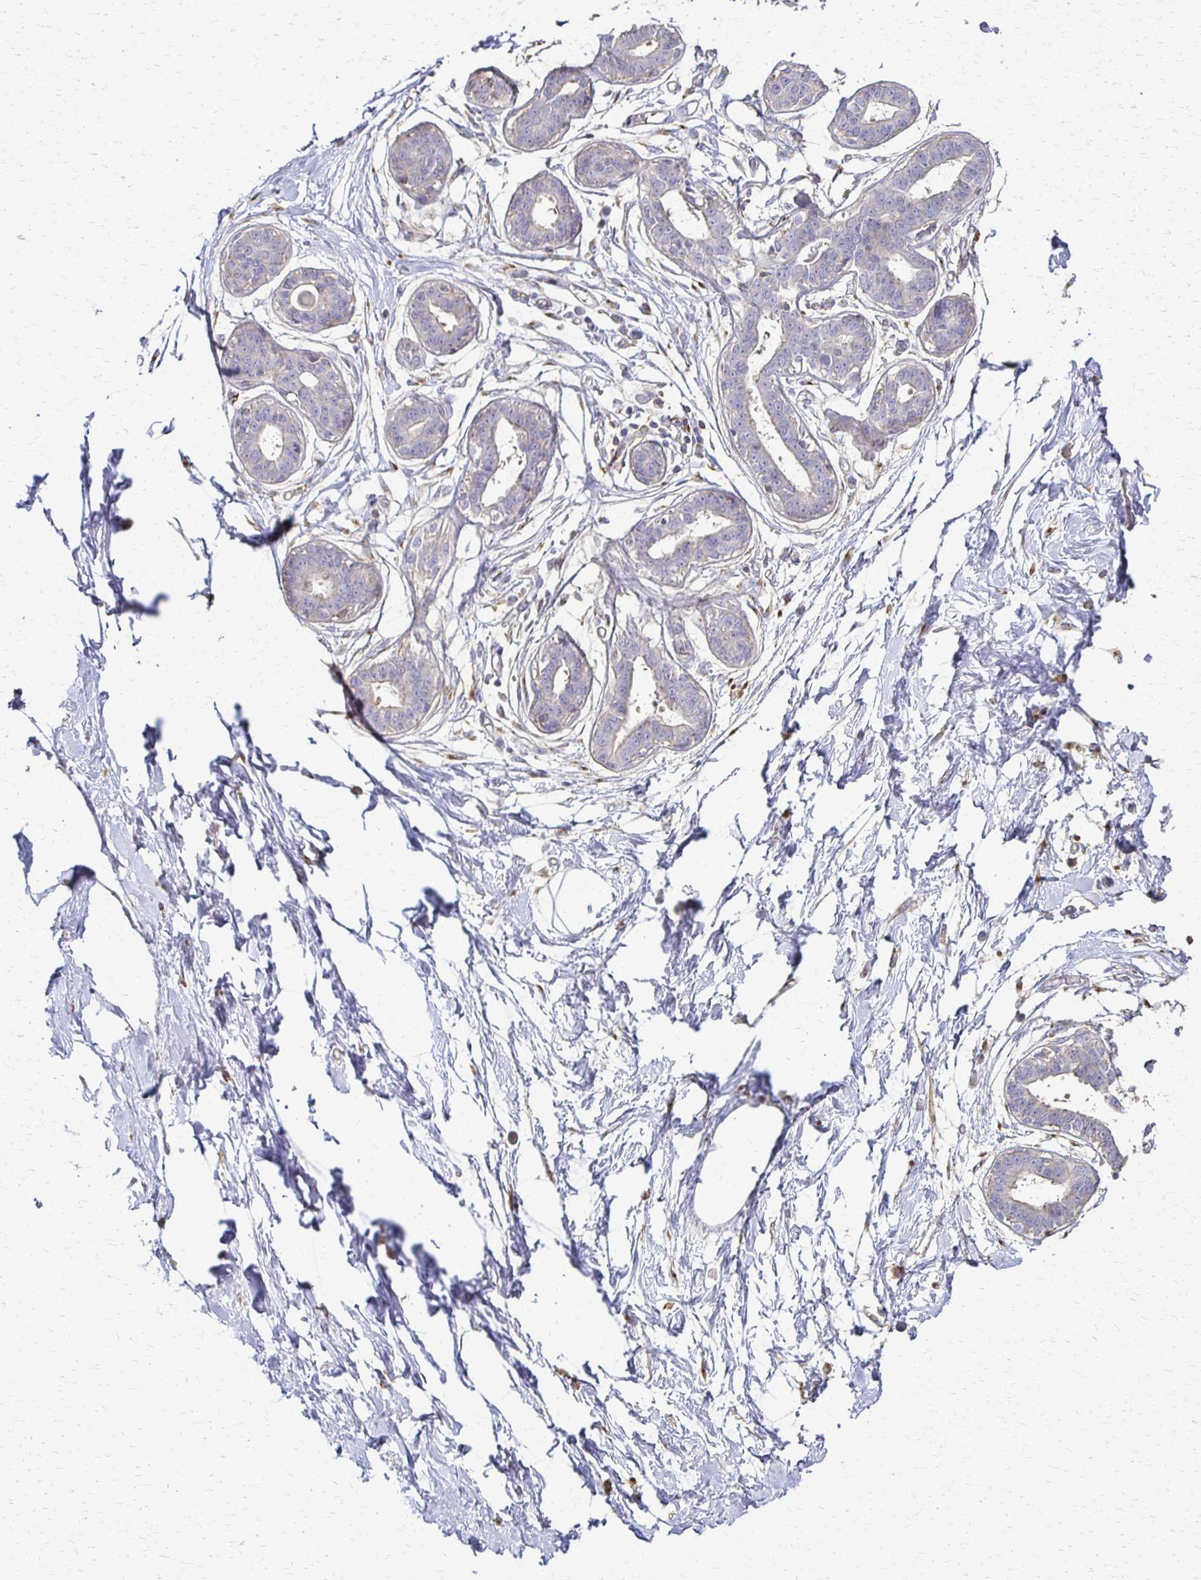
{"staining": {"intensity": "negative", "quantity": "none", "location": "none"}, "tissue": "breast", "cell_type": "Adipocytes", "image_type": "normal", "snomed": [{"axis": "morphology", "description": "Normal tissue, NOS"}, {"axis": "topography", "description": "Breast"}], "caption": "IHC image of benign human breast stained for a protein (brown), which displays no positivity in adipocytes. (Immunohistochemistry (ihc), brightfield microscopy, high magnification).", "gene": "C1QTNF7", "patient": {"sex": "female", "age": 45}}